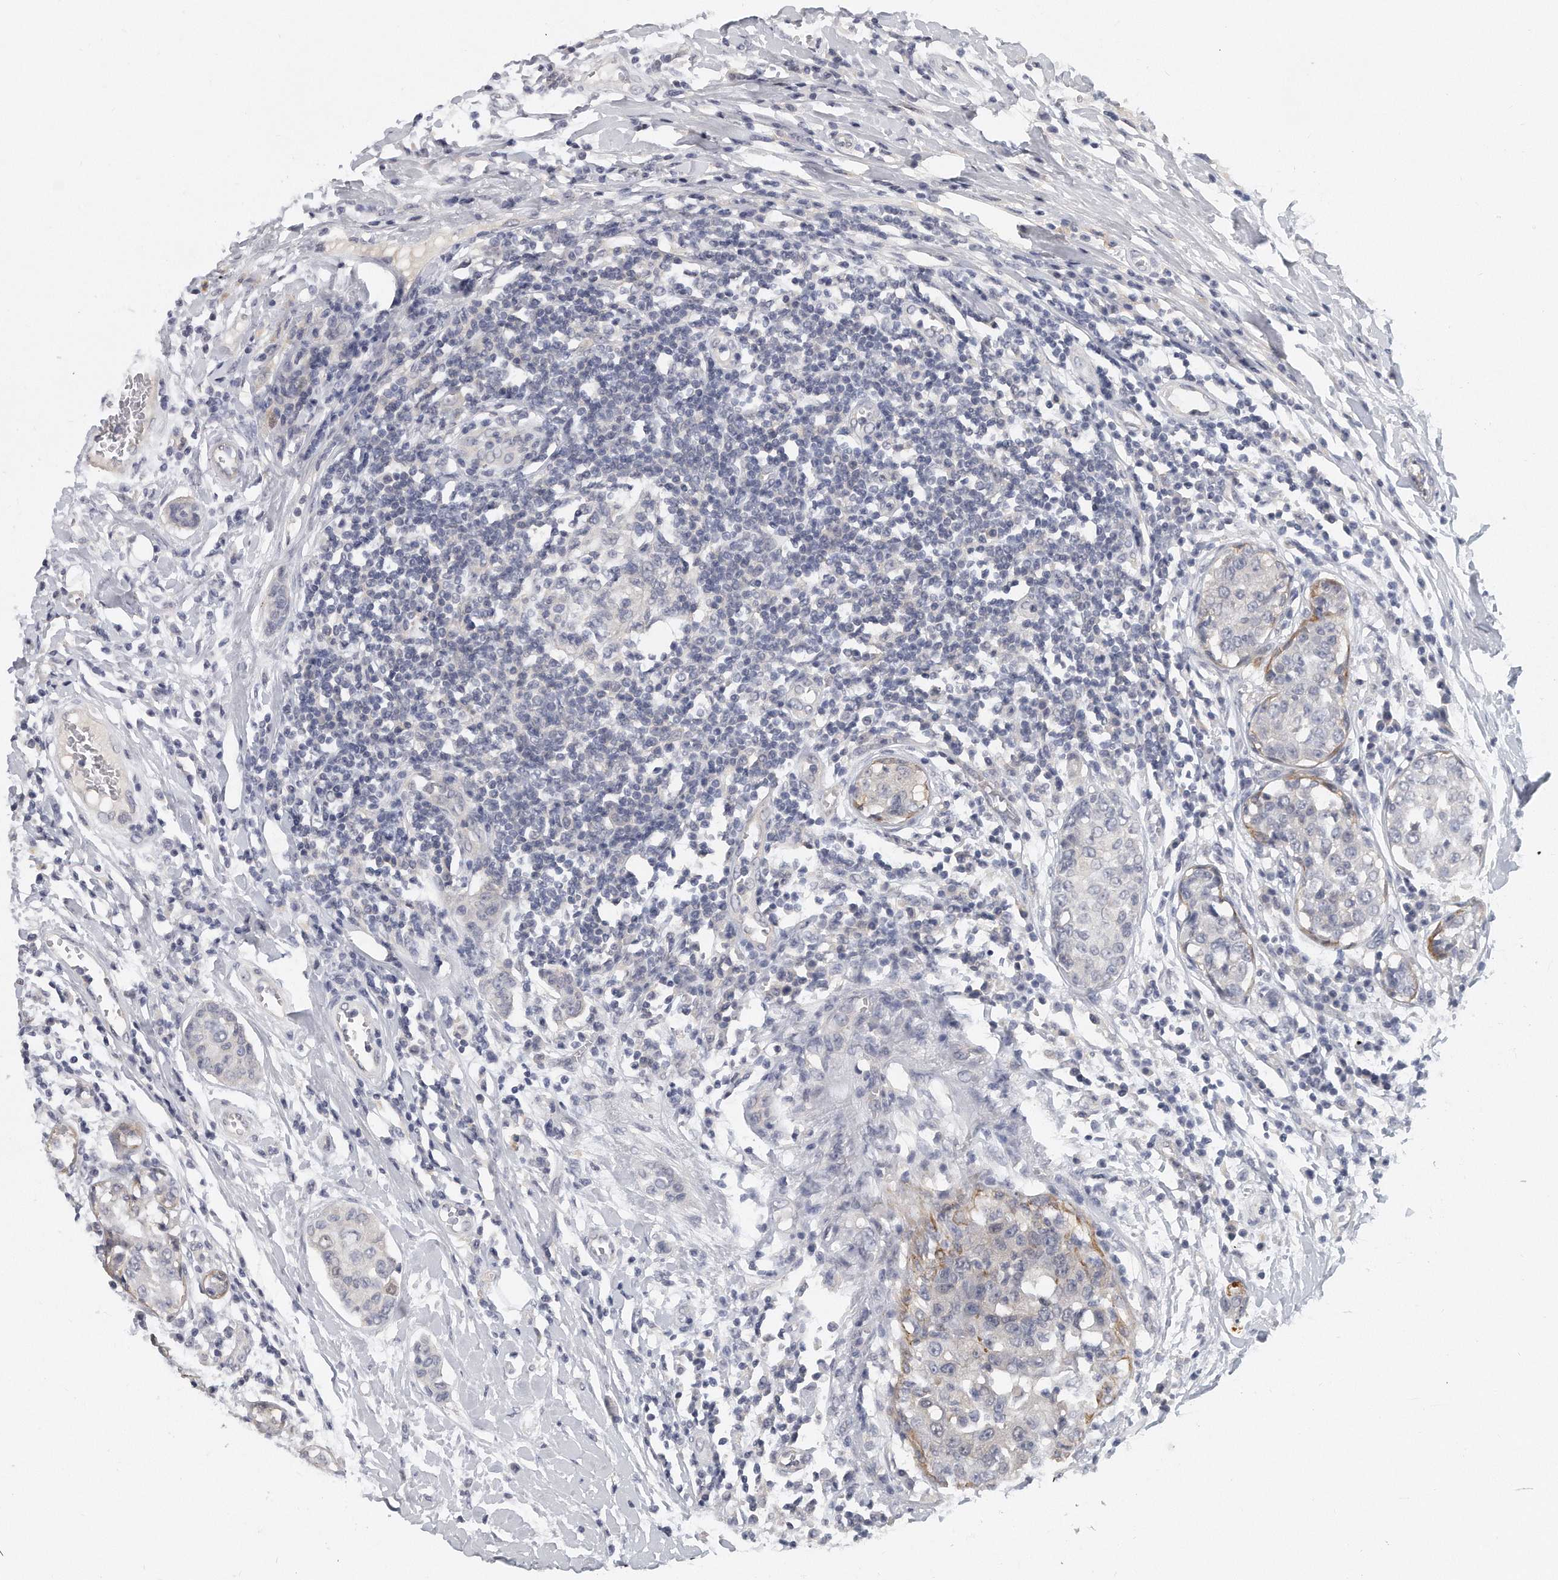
{"staining": {"intensity": "negative", "quantity": "none", "location": "none"}, "tissue": "breast cancer", "cell_type": "Tumor cells", "image_type": "cancer", "snomed": [{"axis": "morphology", "description": "Duct carcinoma"}, {"axis": "topography", "description": "Breast"}], "caption": "High magnification brightfield microscopy of breast cancer (infiltrating ductal carcinoma) stained with DAB (3,3'-diaminobenzidine) (brown) and counterstained with hematoxylin (blue): tumor cells show no significant staining.", "gene": "KLHL7", "patient": {"sex": "female", "age": 27}}